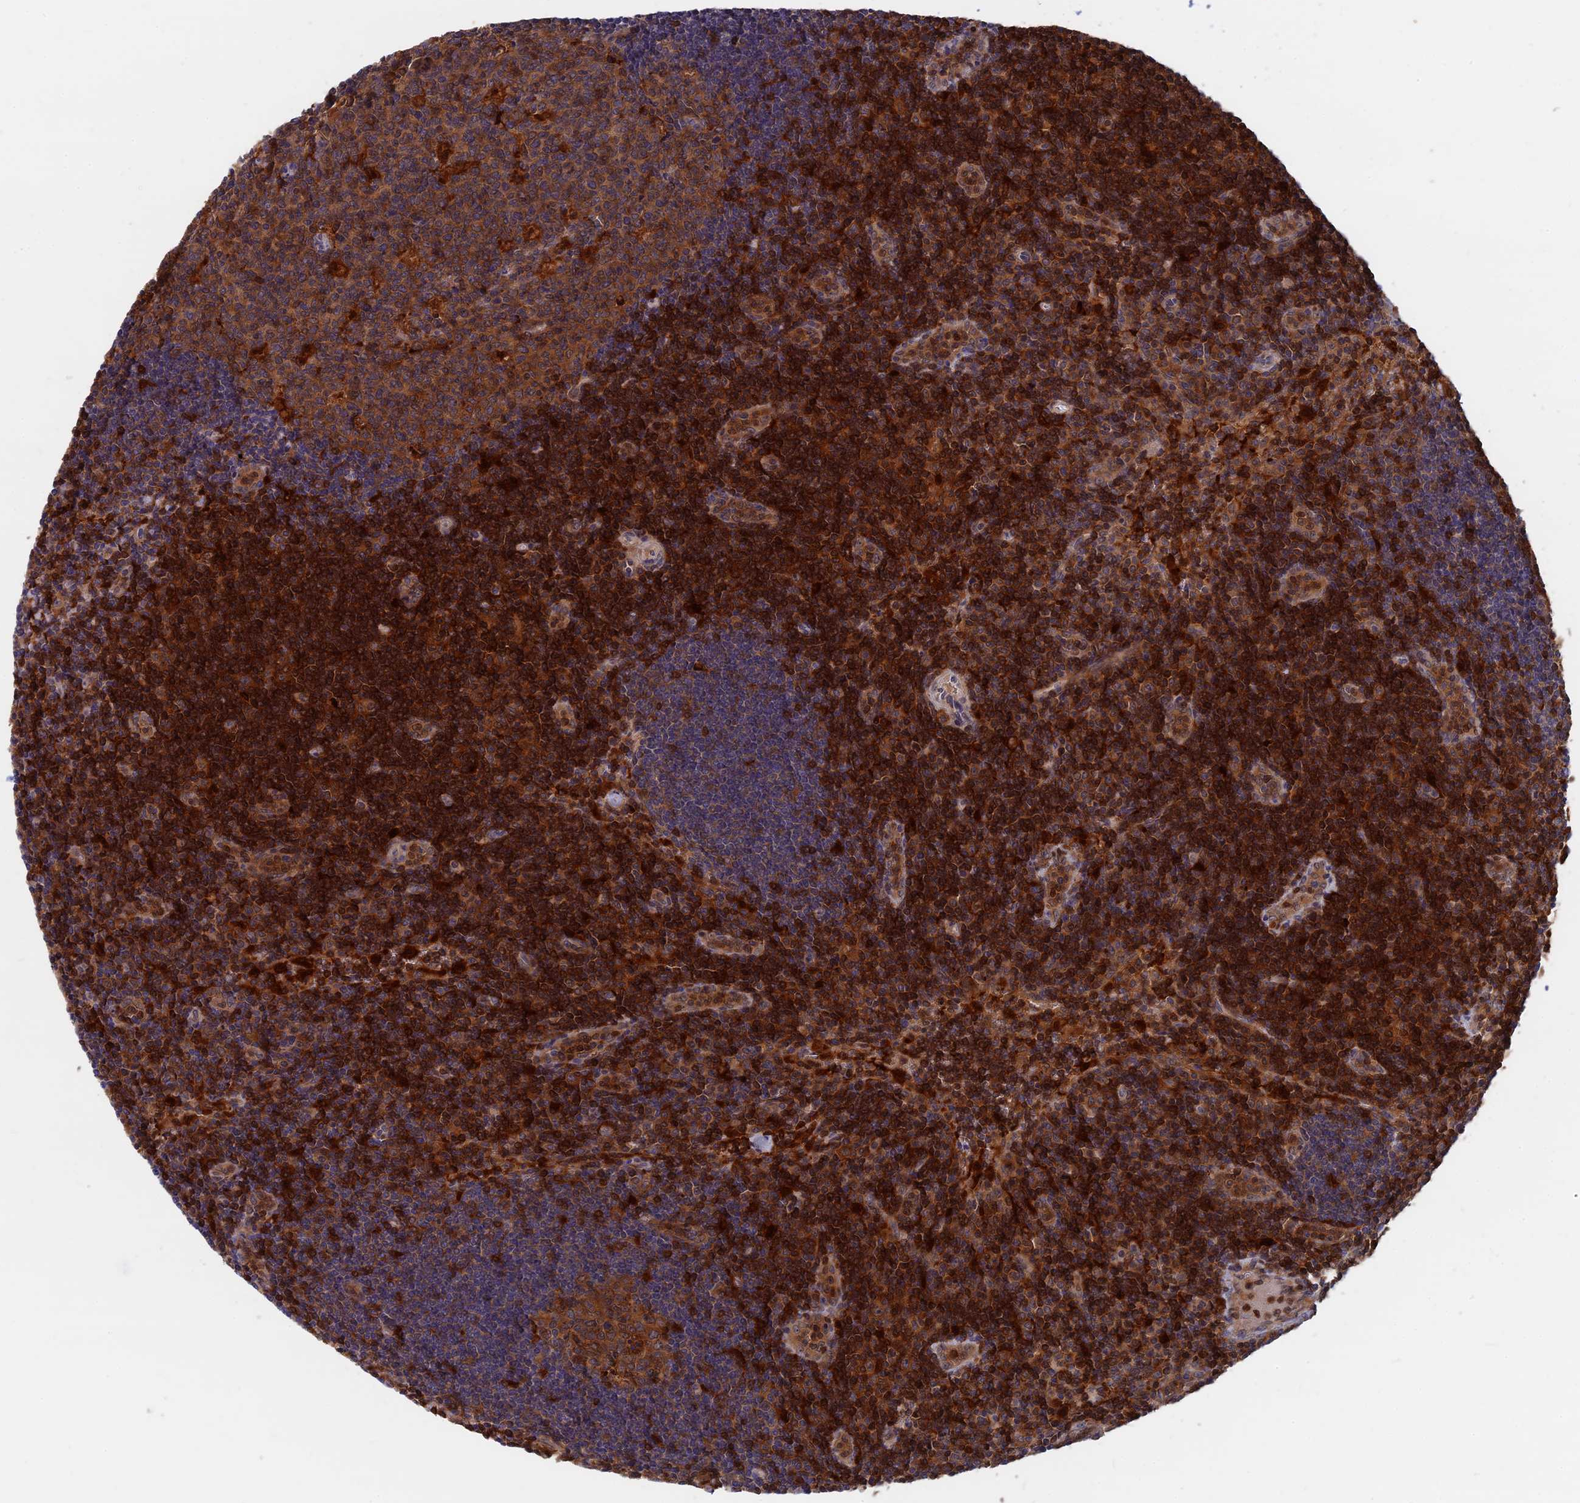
{"staining": {"intensity": "moderate", "quantity": ">75%", "location": "cytoplasmic/membranous"}, "tissue": "lymph node", "cell_type": "Germinal center cells", "image_type": "normal", "snomed": [{"axis": "morphology", "description": "Normal tissue, NOS"}, {"axis": "topography", "description": "Lymph node"}], "caption": "Lymph node stained with immunohistochemistry (IHC) demonstrates moderate cytoplasmic/membranous expression in approximately >75% of germinal center cells. (brown staining indicates protein expression, while blue staining denotes nuclei).", "gene": "BLVRA", "patient": {"sex": "female", "age": 32}}